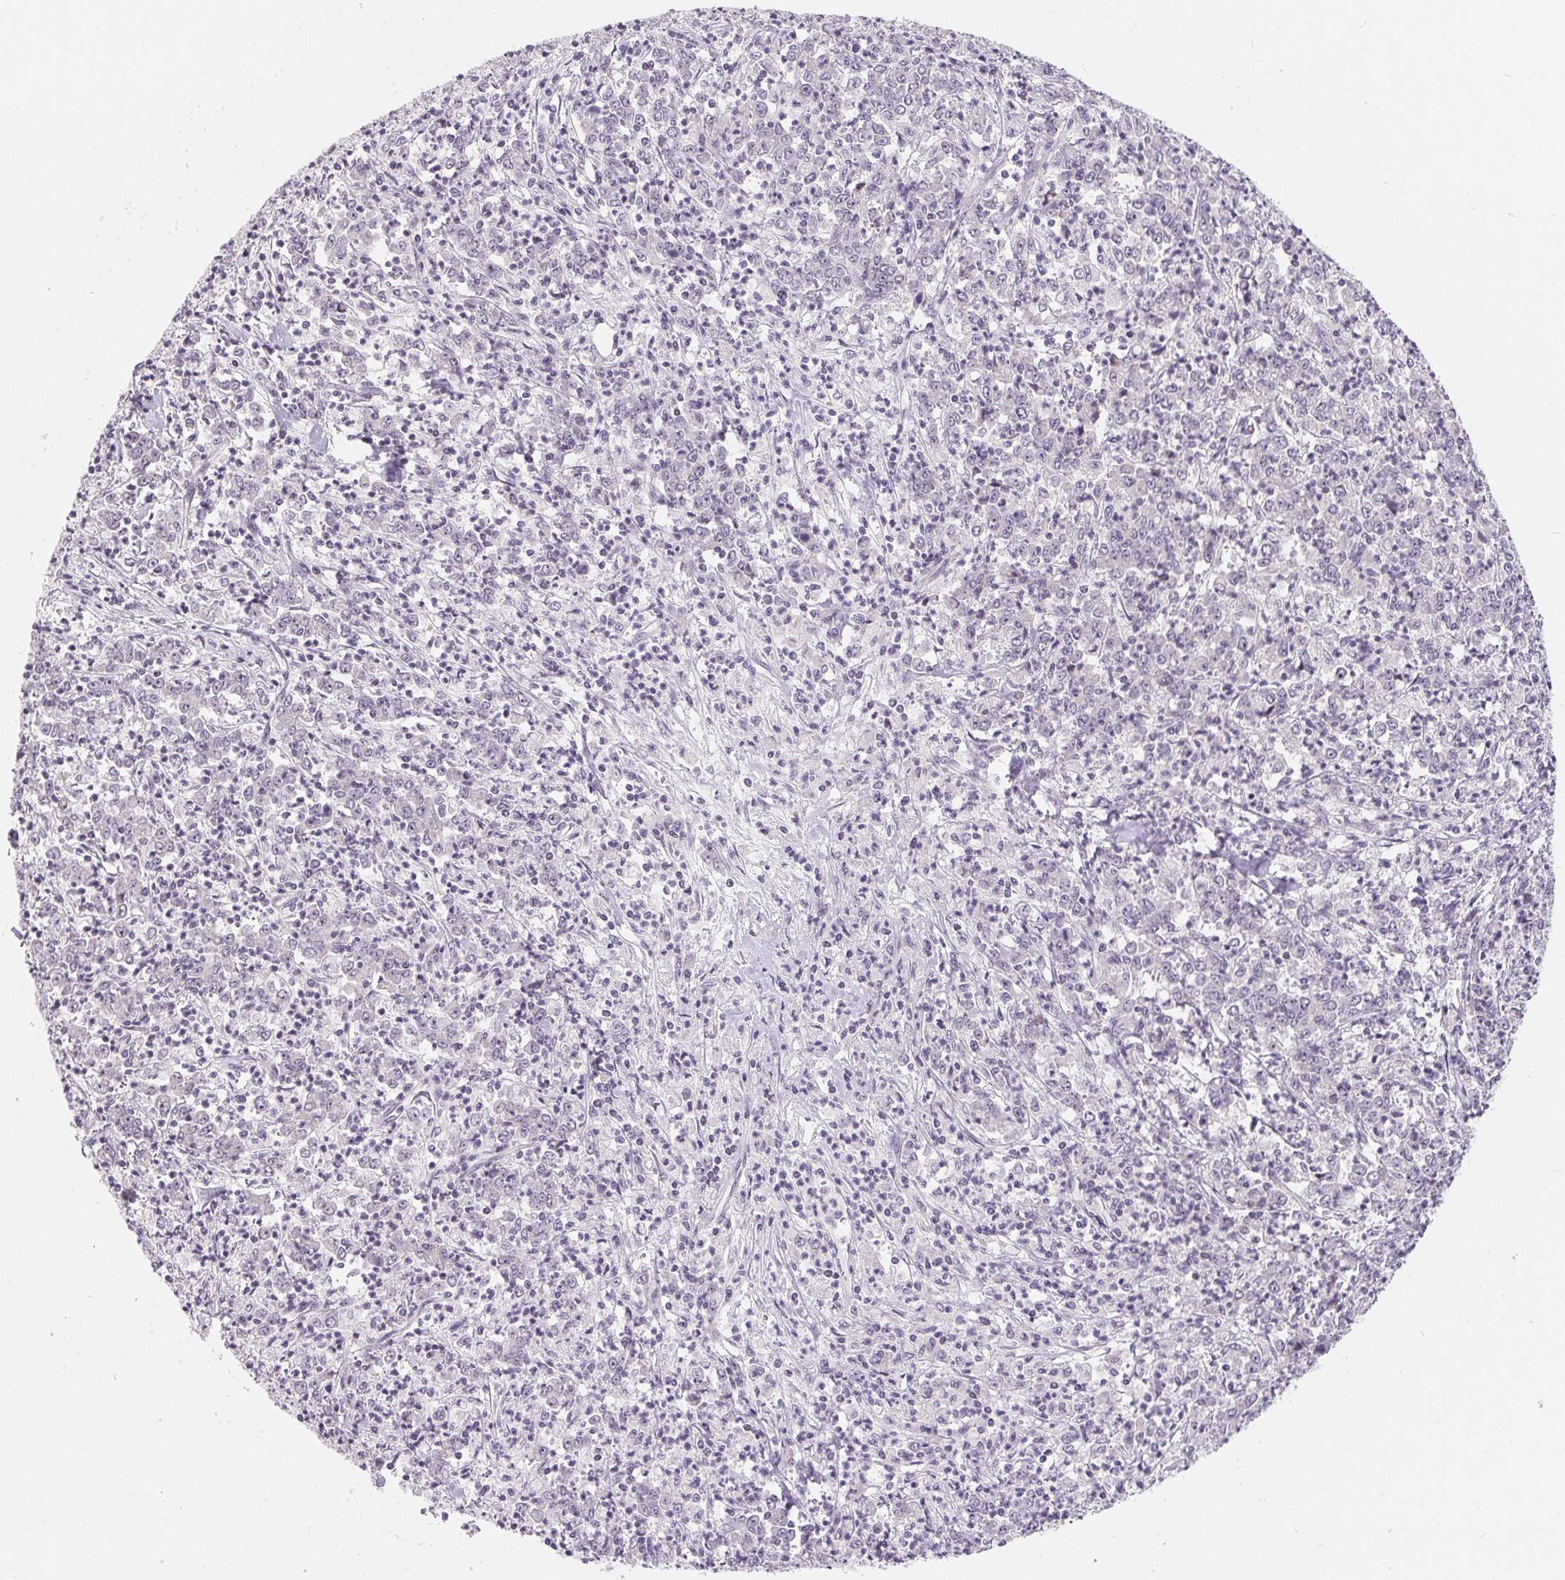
{"staining": {"intensity": "negative", "quantity": "none", "location": "none"}, "tissue": "stomach cancer", "cell_type": "Tumor cells", "image_type": "cancer", "snomed": [{"axis": "morphology", "description": "Adenocarcinoma, NOS"}, {"axis": "topography", "description": "Stomach, lower"}], "caption": "DAB (3,3'-diaminobenzidine) immunohistochemical staining of human adenocarcinoma (stomach) demonstrates no significant positivity in tumor cells.", "gene": "LCA5L", "patient": {"sex": "female", "age": 71}}